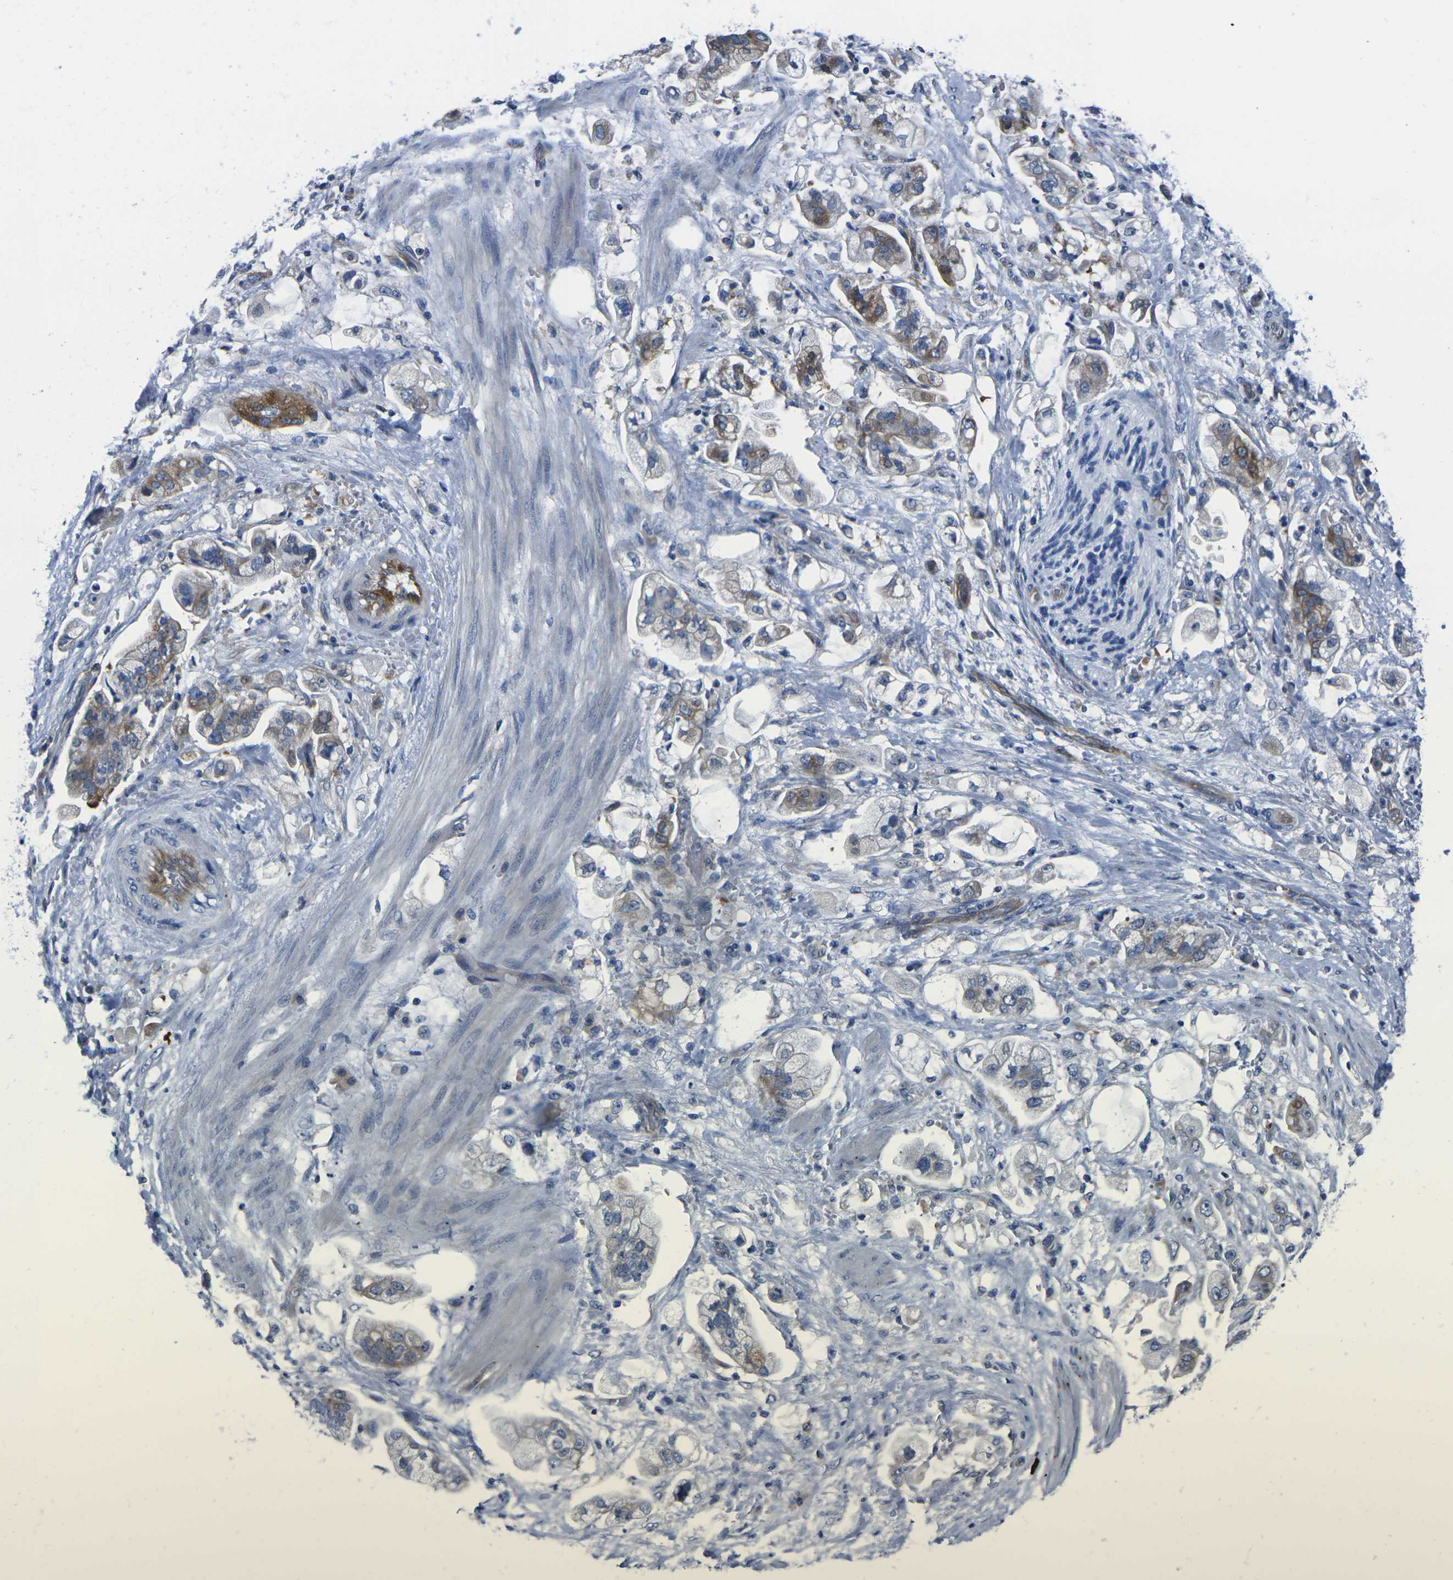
{"staining": {"intensity": "moderate", "quantity": "25%-75%", "location": "cytoplasmic/membranous"}, "tissue": "stomach cancer", "cell_type": "Tumor cells", "image_type": "cancer", "snomed": [{"axis": "morphology", "description": "Adenocarcinoma, NOS"}, {"axis": "topography", "description": "Stomach"}], "caption": "IHC photomicrograph of human stomach cancer stained for a protein (brown), which exhibits medium levels of moderate cytoplasmic/membranous staining in approximately 25%-75% of tumor cells.", "gene": "EIF4A1", "patient": {"sex": "male", "age": 62}}